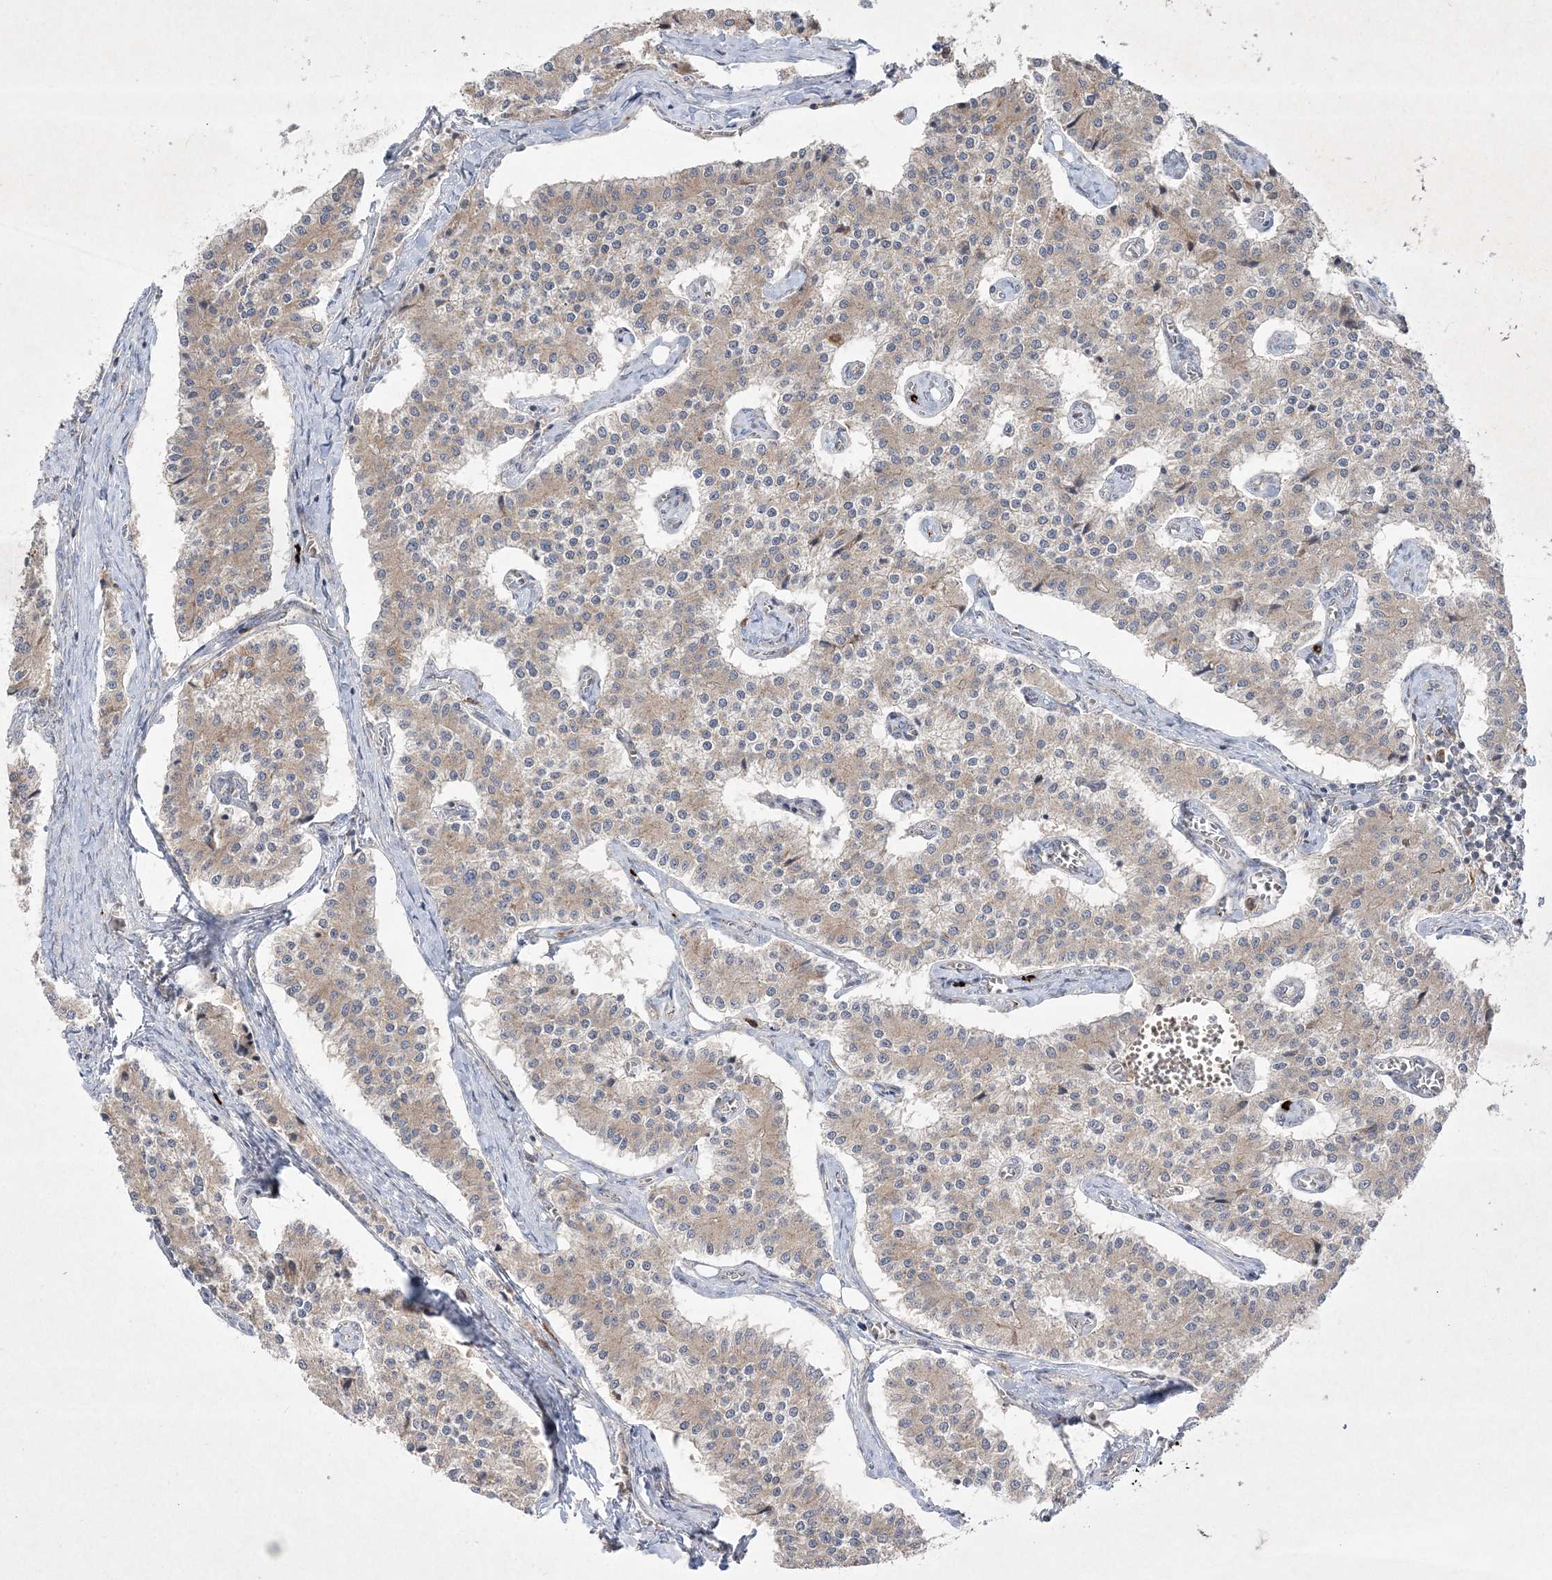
{"staining": {"intensity": "weak", "quantity": "25%-75%", "location": "cytoplasmic/membranous"}, "tissue": "carcinoid", "cell_type": "Tumor cells", "image_type": "cancer", "snomed": [{"axis": "morphology", "description": "Carcinoid, malignant, NOS"}, {"axis": "topography", "description": "Colon"}], "caption": "Malignant carcinoid stained for a protein (brown) shows weak cytoplasmic/membranous positive positivity in approximately 25%-75% of tumor cells.", "gene": "CLNK", "patient": {"sex": "female", "age": 52}}